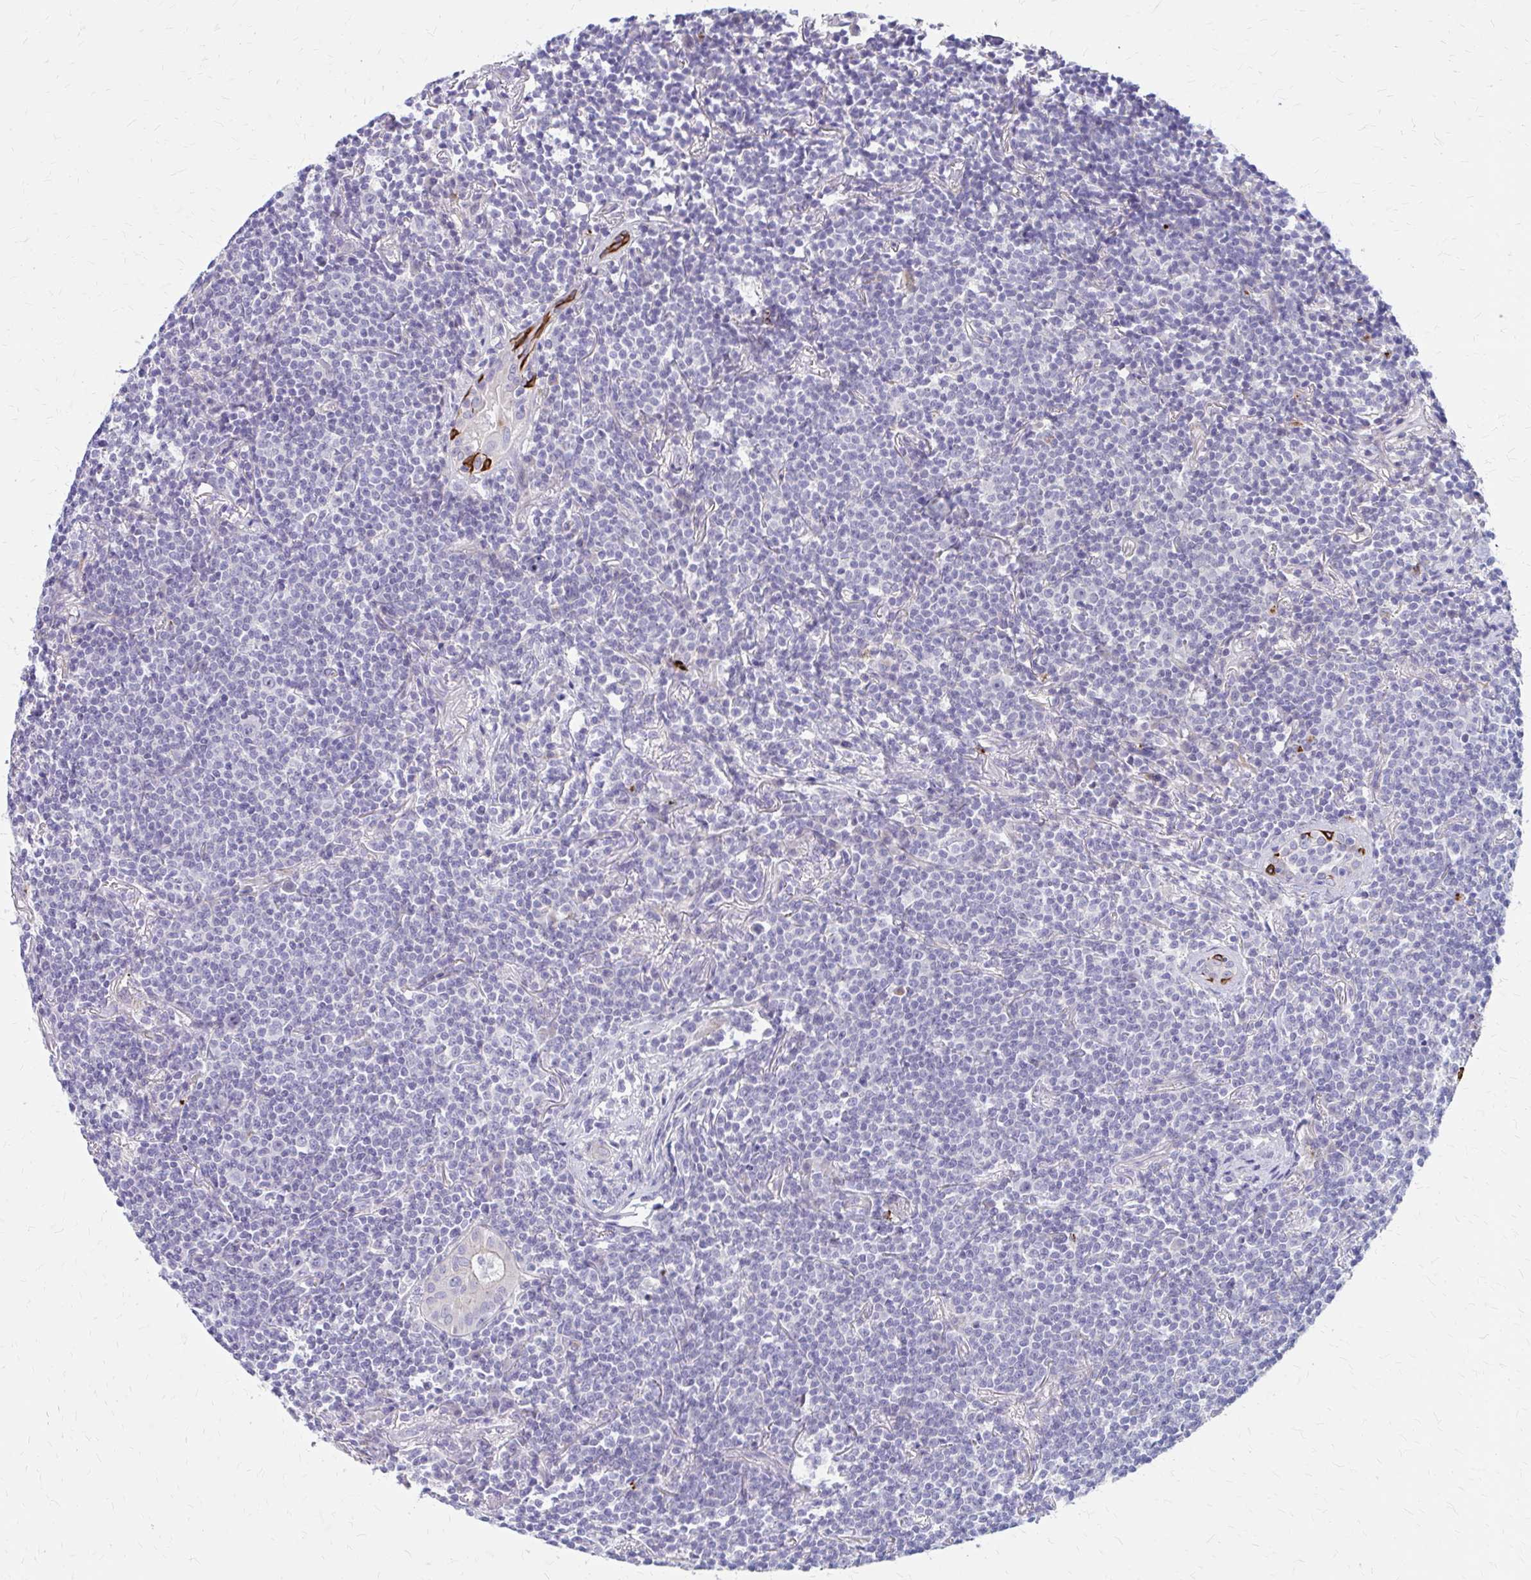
{"staining": {"intensity": "negative", "quantity": "none", "location": "none"}, "tissue": "lymphoma", "cell_type": "Tumor cells", "image_type": "cancer", "snomed": [{"axis": "morphology", "description": "Malignant lymphoma, non-Hodgkin's type, Low grade"}, {"axis": "topography", "description": "Lung"}], "caption": "High power microscopy image of an IHC histopathology image of lymphoma, revealing no significant expression in tumor cells. Brightfield microscopy of immunohistochemistry stained with DAB (3,3'-diaminobenzidine) (brown) and hematoxylin (blue), captured at high magnification.", "gene": "GLYATL2", "patient": {"sex": "female", "age": 71}}